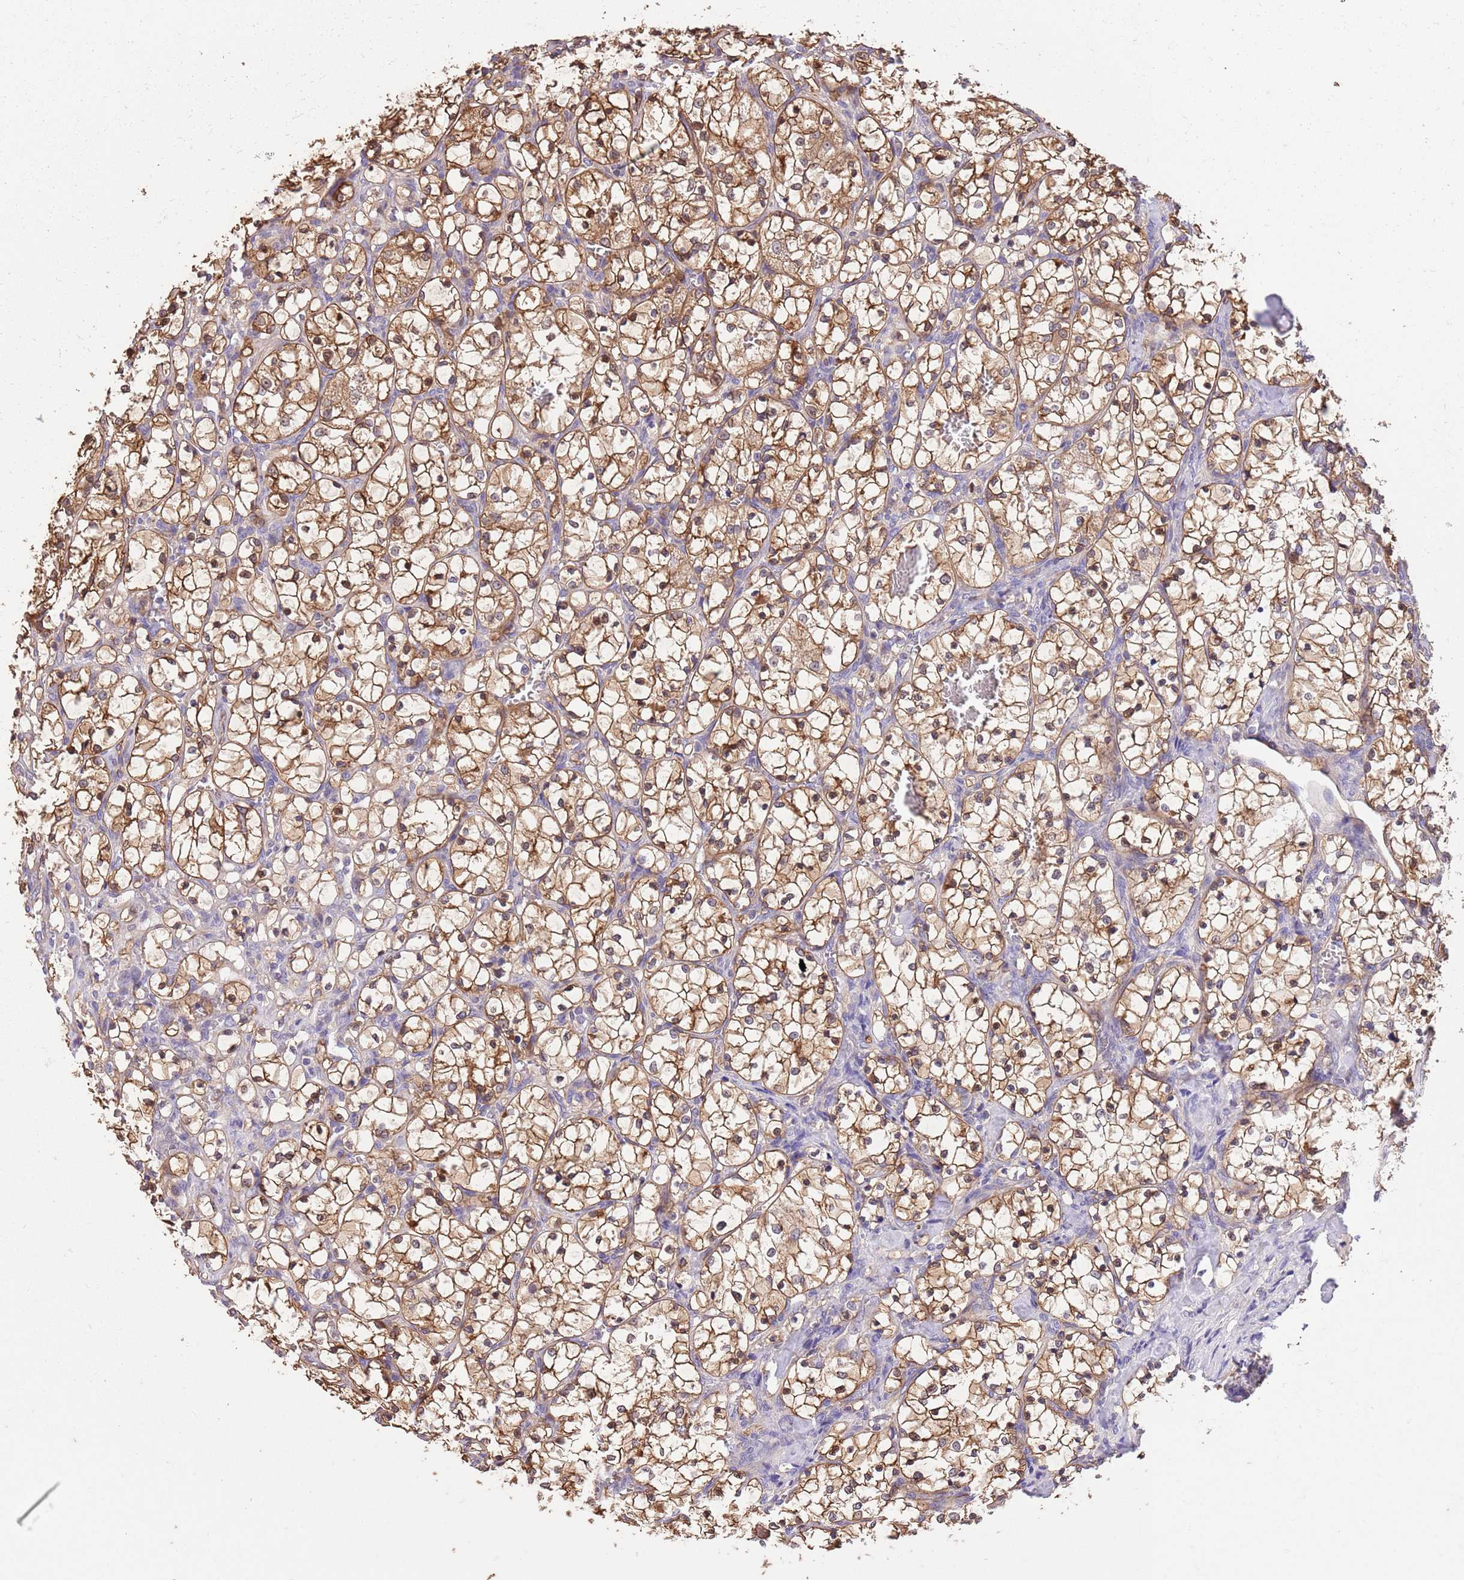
{"staining": {"intensity": "moderate", "quantity": ">75%", "location": "cytoplasmic/membranous"}, "tissue": "renal cancer", "cell_type": "Tumor cells", "image_type": "cancer", "snomed": [{"axis": "morphology", "description": "Adenocarcinoma, NOS"}, {"axis": "topography", "description": "Kidney"}], "caption": "Immunohistochemistry (IHC) micrograph of human renal cancer (adenocarcinoma) stained for a protein (brown), which demonstrates medium levels of moderate cytoplasmic/membranous positivity in about >75% of tumor cells.", "gene": "FAM89B", "patient": {"sex": "female", "age": 69}}